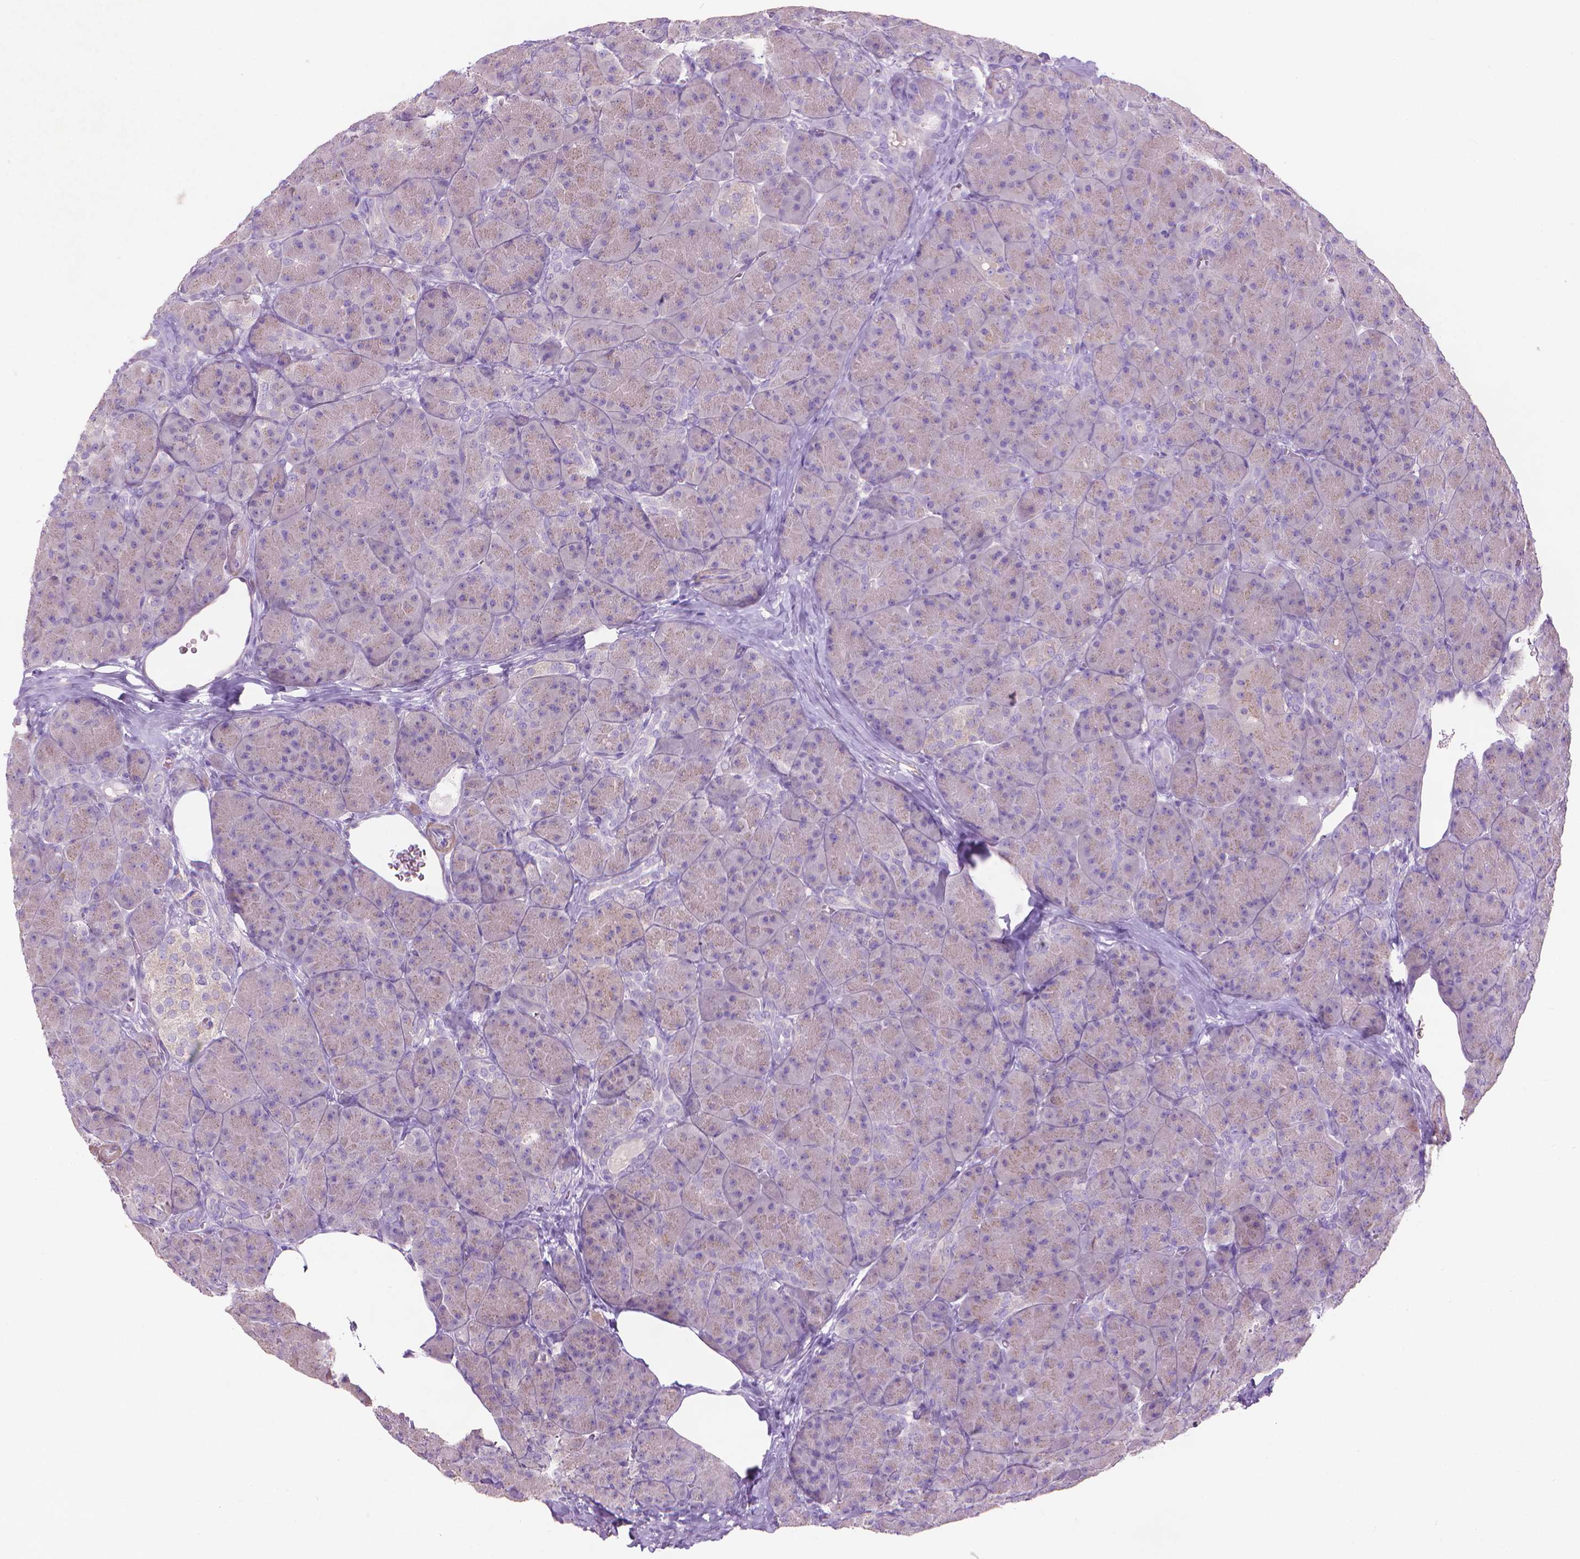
{"staining": {"intensity": "weak", "quantity": "<25%", "location": "cytoplasmic/membranous"}, "tissue": "pancreas", "cell_type": "Exocrine glandular cells", "image_type": "normal", "snomed": [{"axis": "morphology", "description": "Normal tissue, NOS"}, {"axis": "topography", "description": "Pancreas"}], "caption": "Immunohistochemical staining of unremarkable pancreas displays no significant positivity in exocrine glandular cells. The staining is performed using DAB (3,3'-diaminobenzidine) brown chromogen with nuclei counter-stained in using hematoxylin.", "gene": "AQP10", "patient": {"sex": "male", "age": 57}}